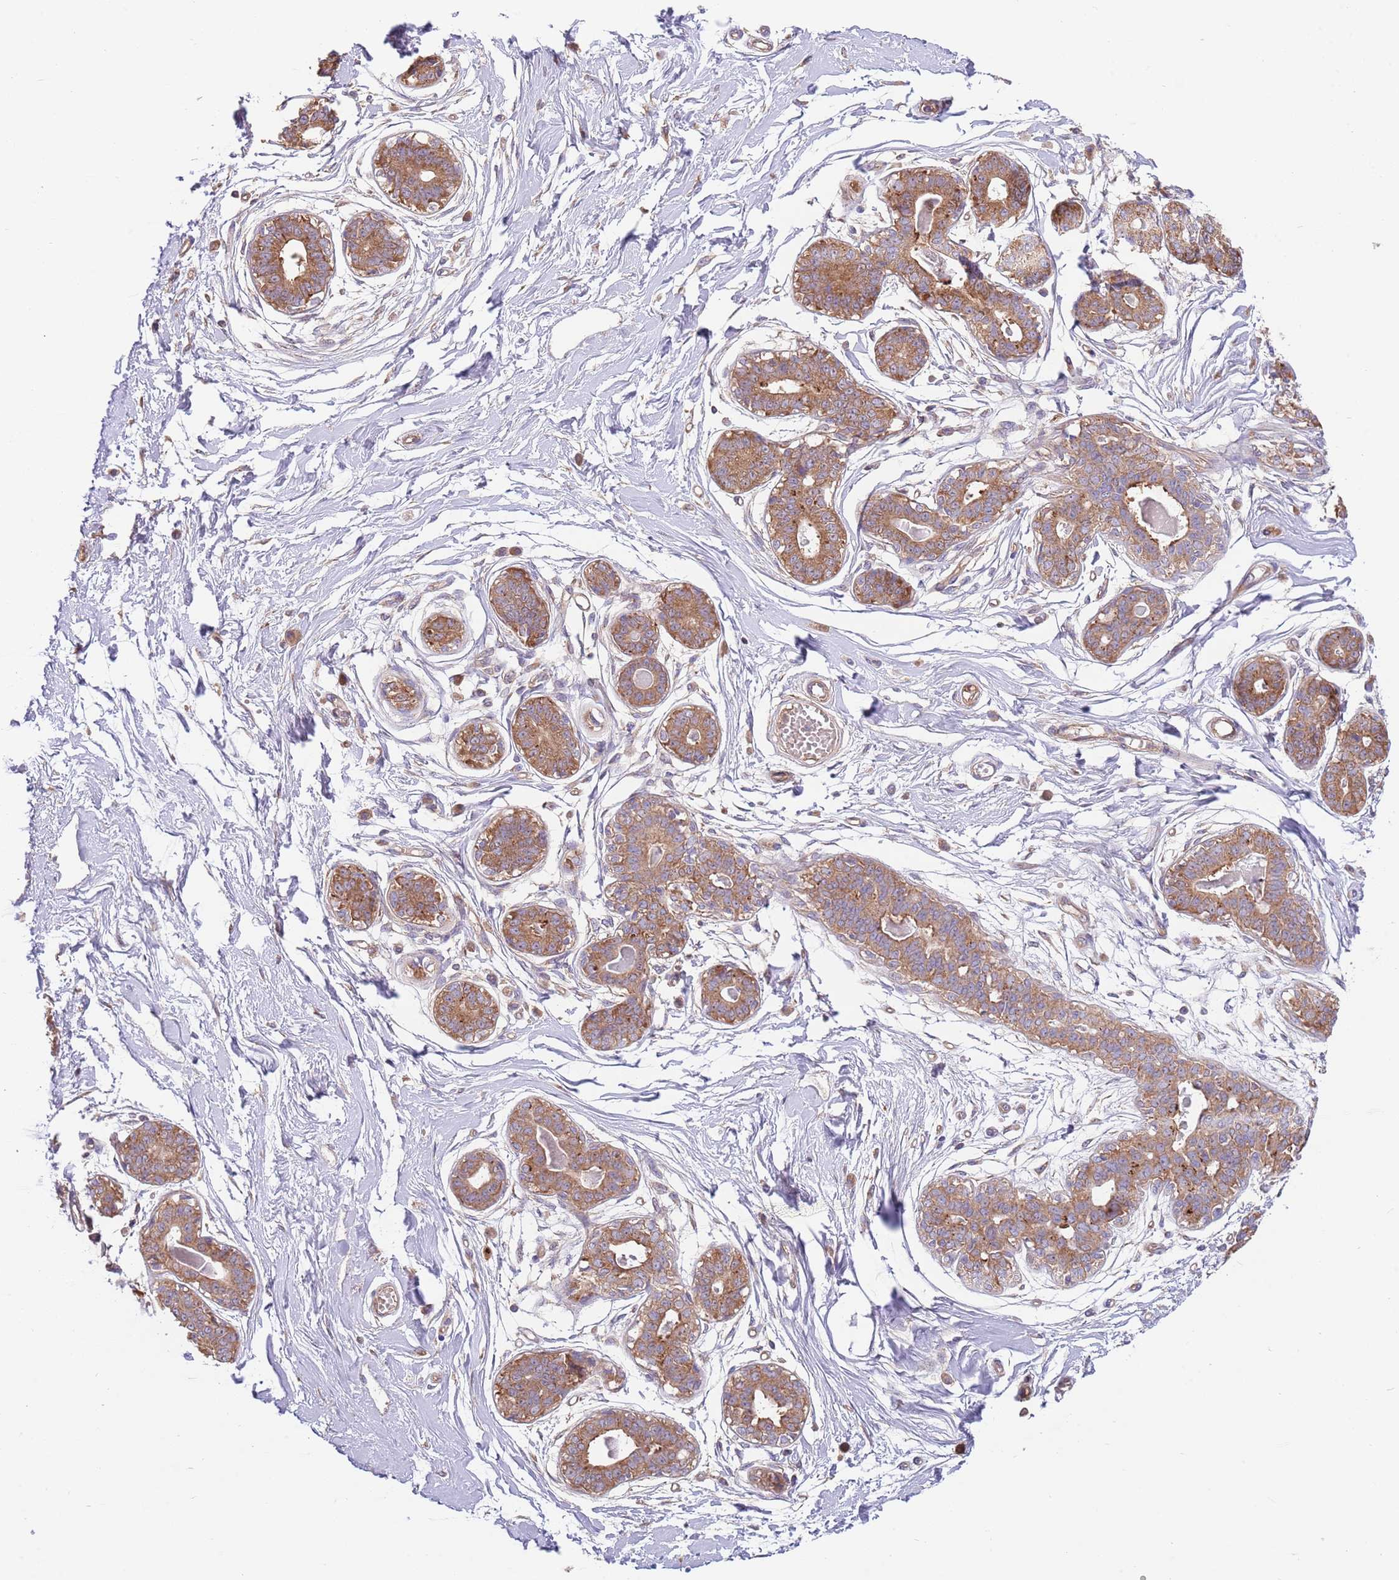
{"staining": {"intensity": "negative", "quantity": "none", "location": "none"}, "tissue": "breast", "cell_type": "Adipocytes", "image_type": "normal", "snomed": [{"axis": "morphology", "description": "Normal tissue, NOS"}, {"axis": "topography", "description": "Breast"}], "caption": "Immunohistochemistry (IHC) micrograph of normal breast: human breast stained with DAB reveals no significant protein positivity in adipocytes. (DAB (3,3'-diaminobenzidine) immunohistochemistry visualized using brightfield microscopy, high magnification).", "gene": "EIF3F", "patient": {"sex": "female", "age": 45}}